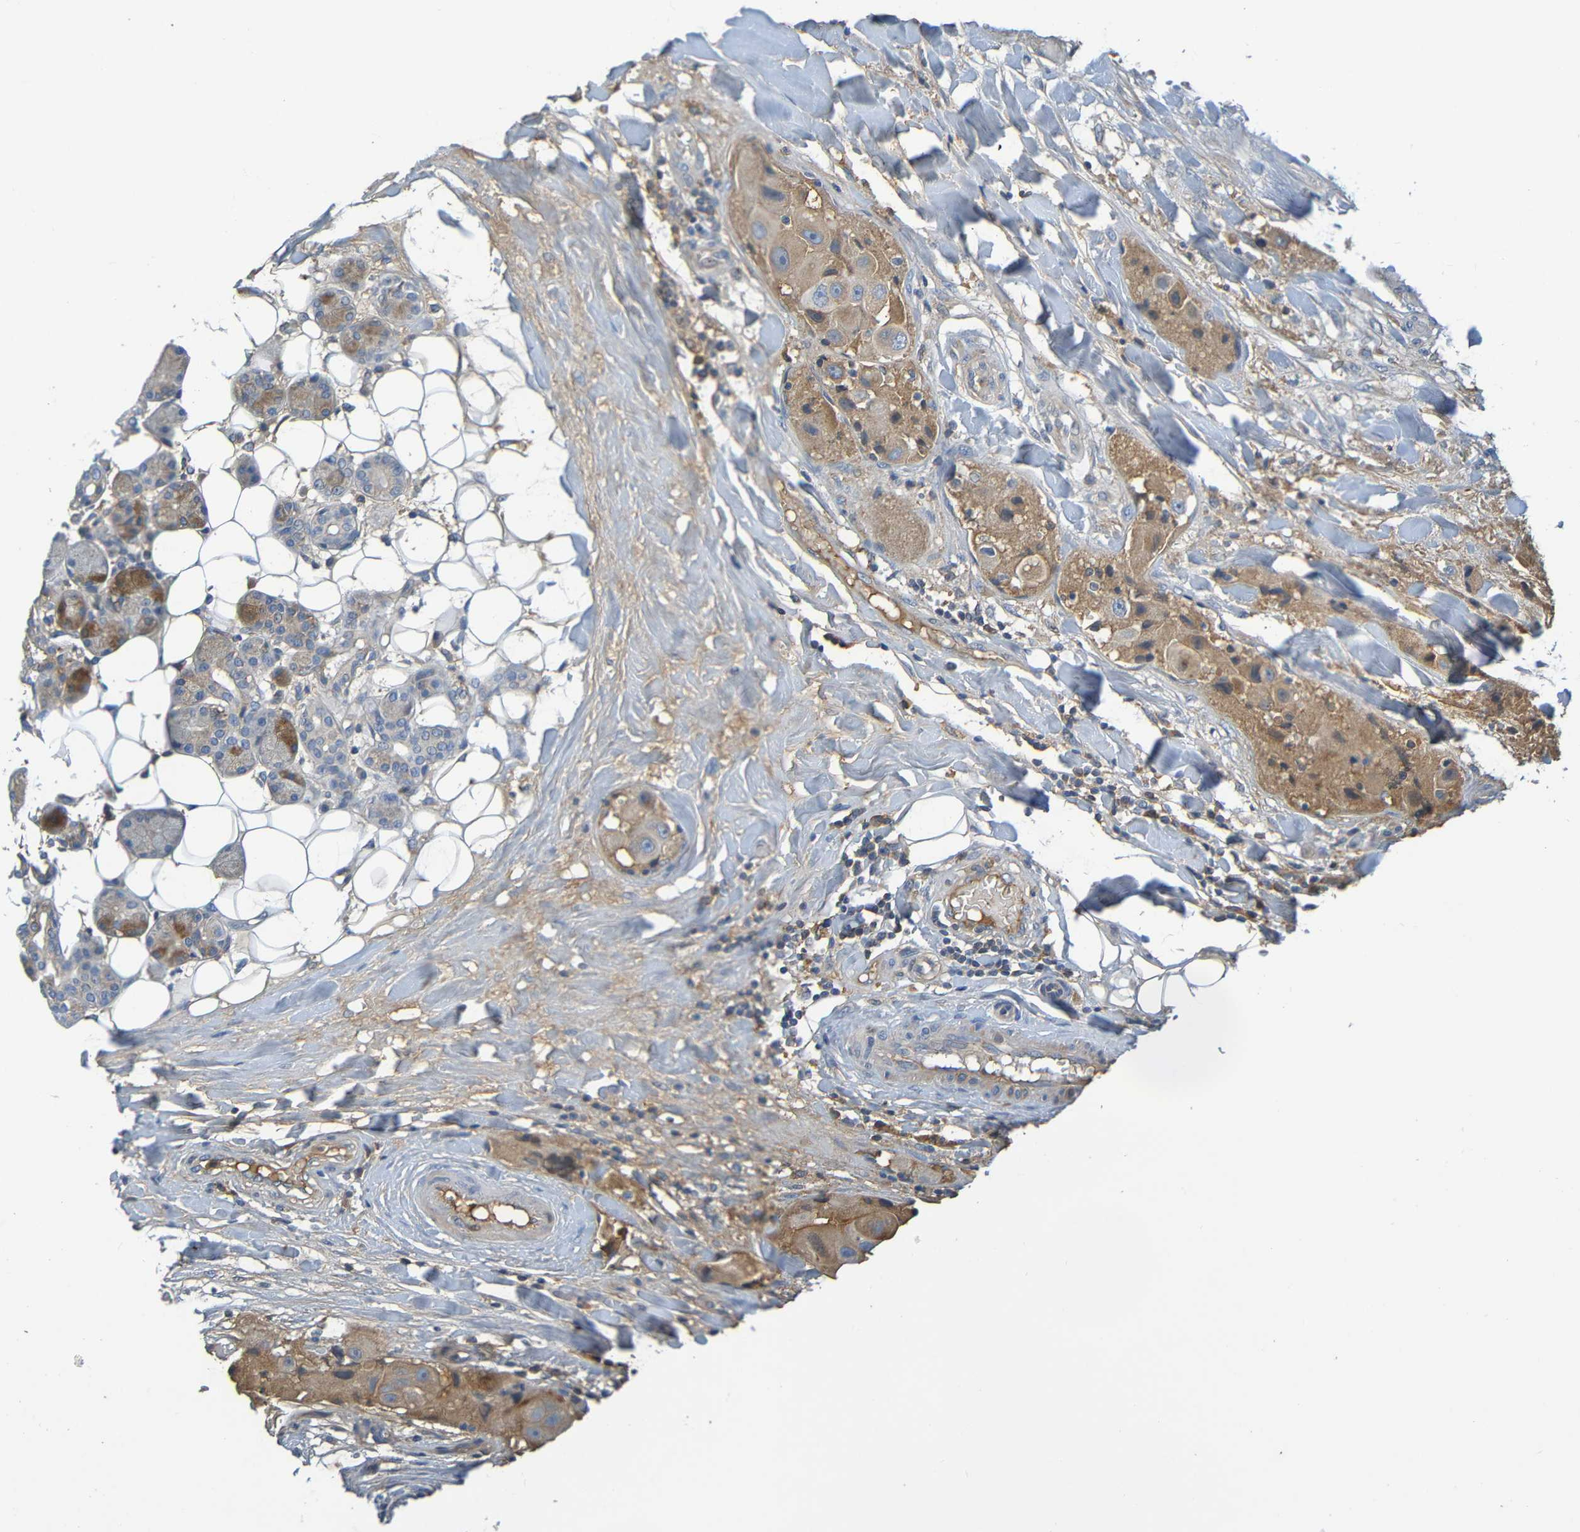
{"staining": {"intensity": "moderate", "quantity": ">75%", "location": "cytoplasmic/membranous"}, "tissue": "head and neck cancer", "cell_type": "Tumor cells", "image_type": "cancer", "snomed": [{"axis": "morphology", "description": "Normal tissue, NOS"}, {"axis": "morphology", "description": "Adenocarcinoma, NOS"}, {"axis": "topography", "description": "Salivary gland"}, {"axis": "topography", "description": "Head-Neck"}], "caption": "The photomicrograph reveals staining of head and neck cancer, revealing moderate cytoplasmic/membranous protein positivity (brown color) within tumor cells.", "gene": "C1QA", "patient": {"sex": "male", "age": 80}}